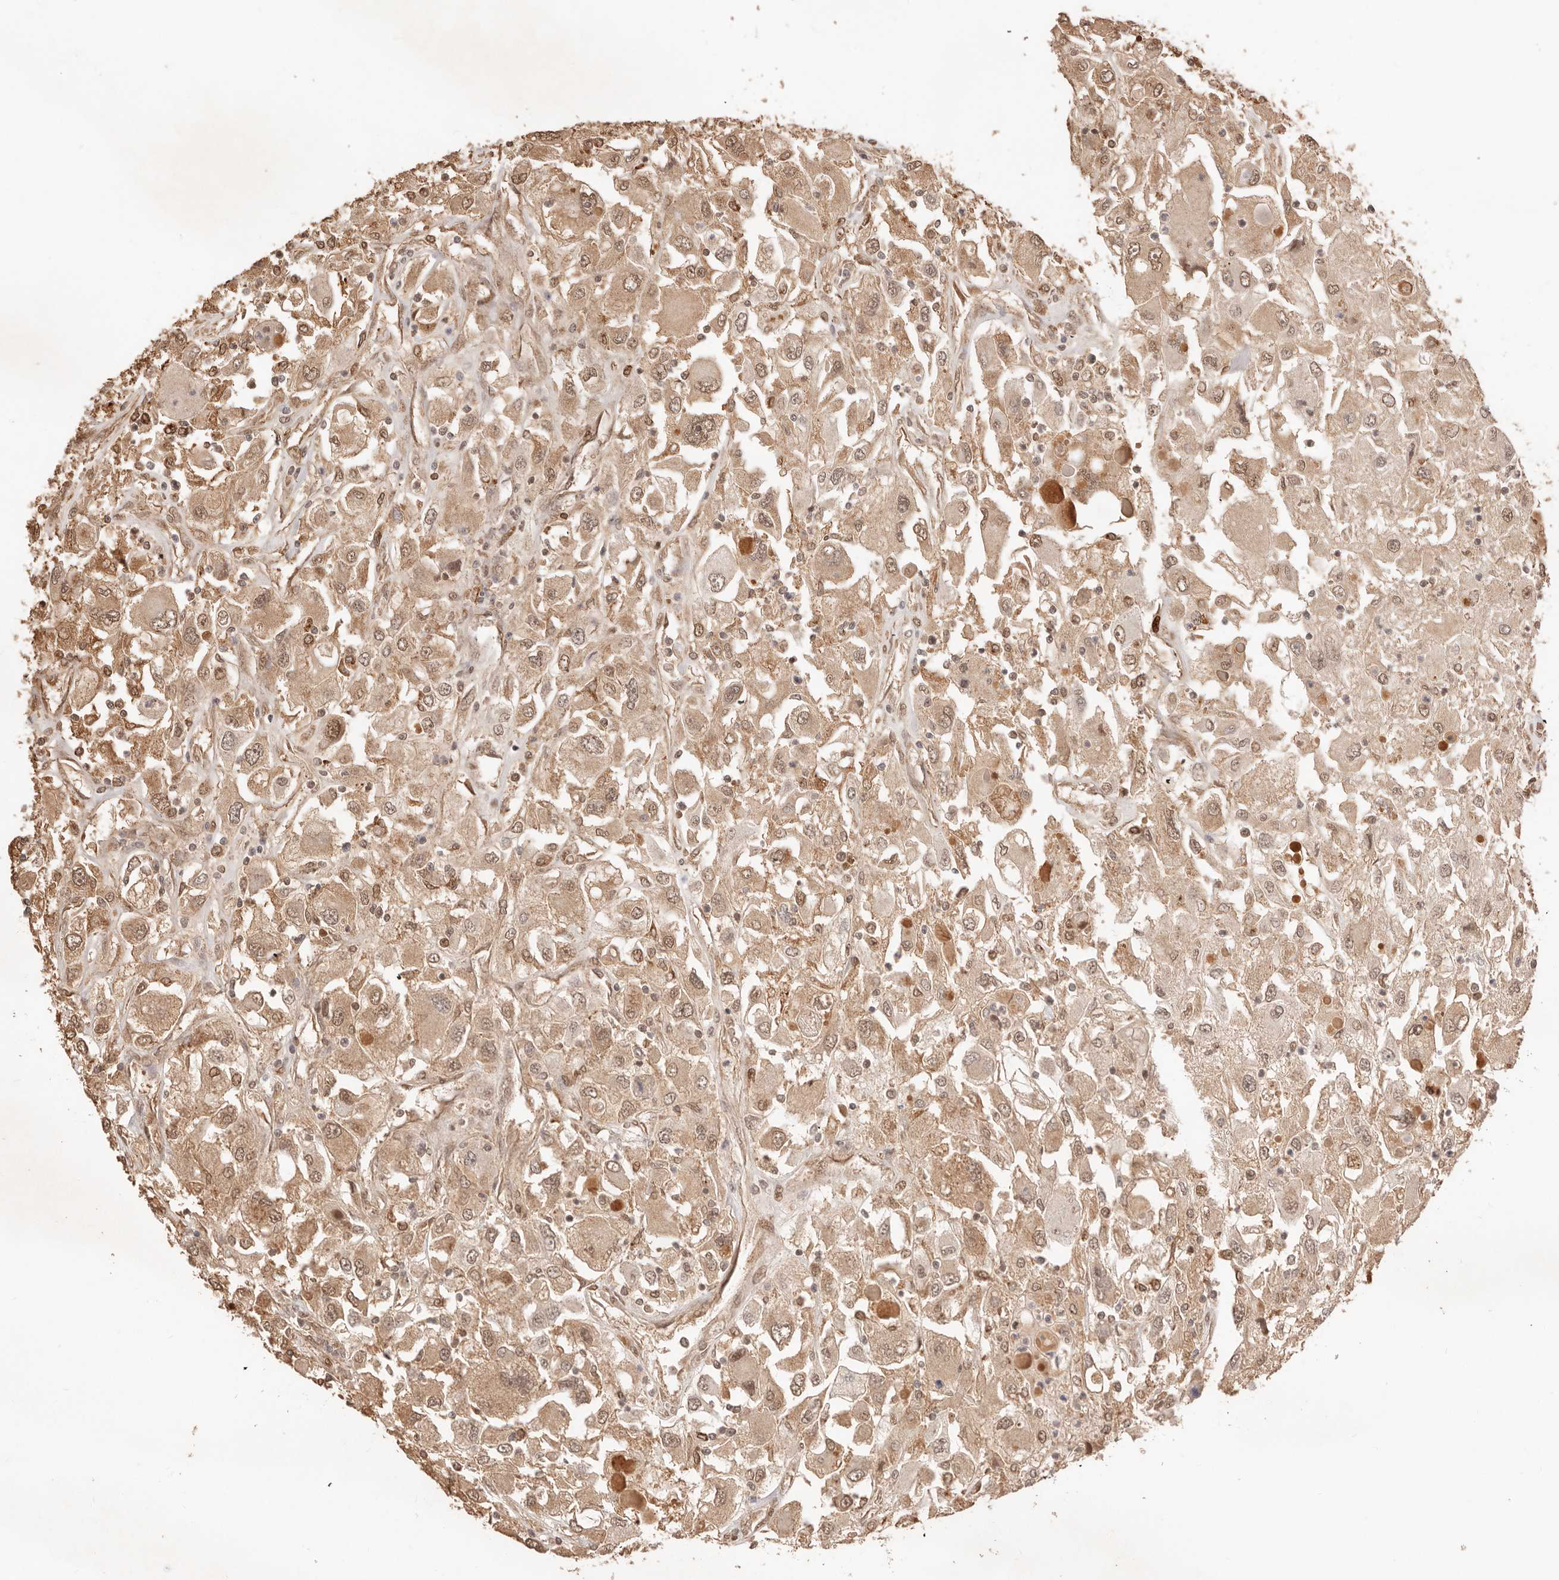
{"staining": {"intensity": "moderate", "quantity": ">75%", "location": "cytoplasmic/membranous,nuclear"}, "tissue": "renal cancer", "cell_type": "Tumor cells", "image_type": "cancer", "snomed": [{"axis": "morphology", "description": "Adenocarcinoma, NOS"}, {"axis": "topography", "description": "Kidney"}], "caption": "Immunohistochemical staining of adenocarcinoma (renal) displays medium levels of moderate cytoplasmic/membranous and nuclear positivity in approximately >75% of tumor cells. (brown staining indicates protein expression, while blue staining denotes nuclei).", "gene": "NPAS2", "patient": {"sex": "female", "age": 52}}